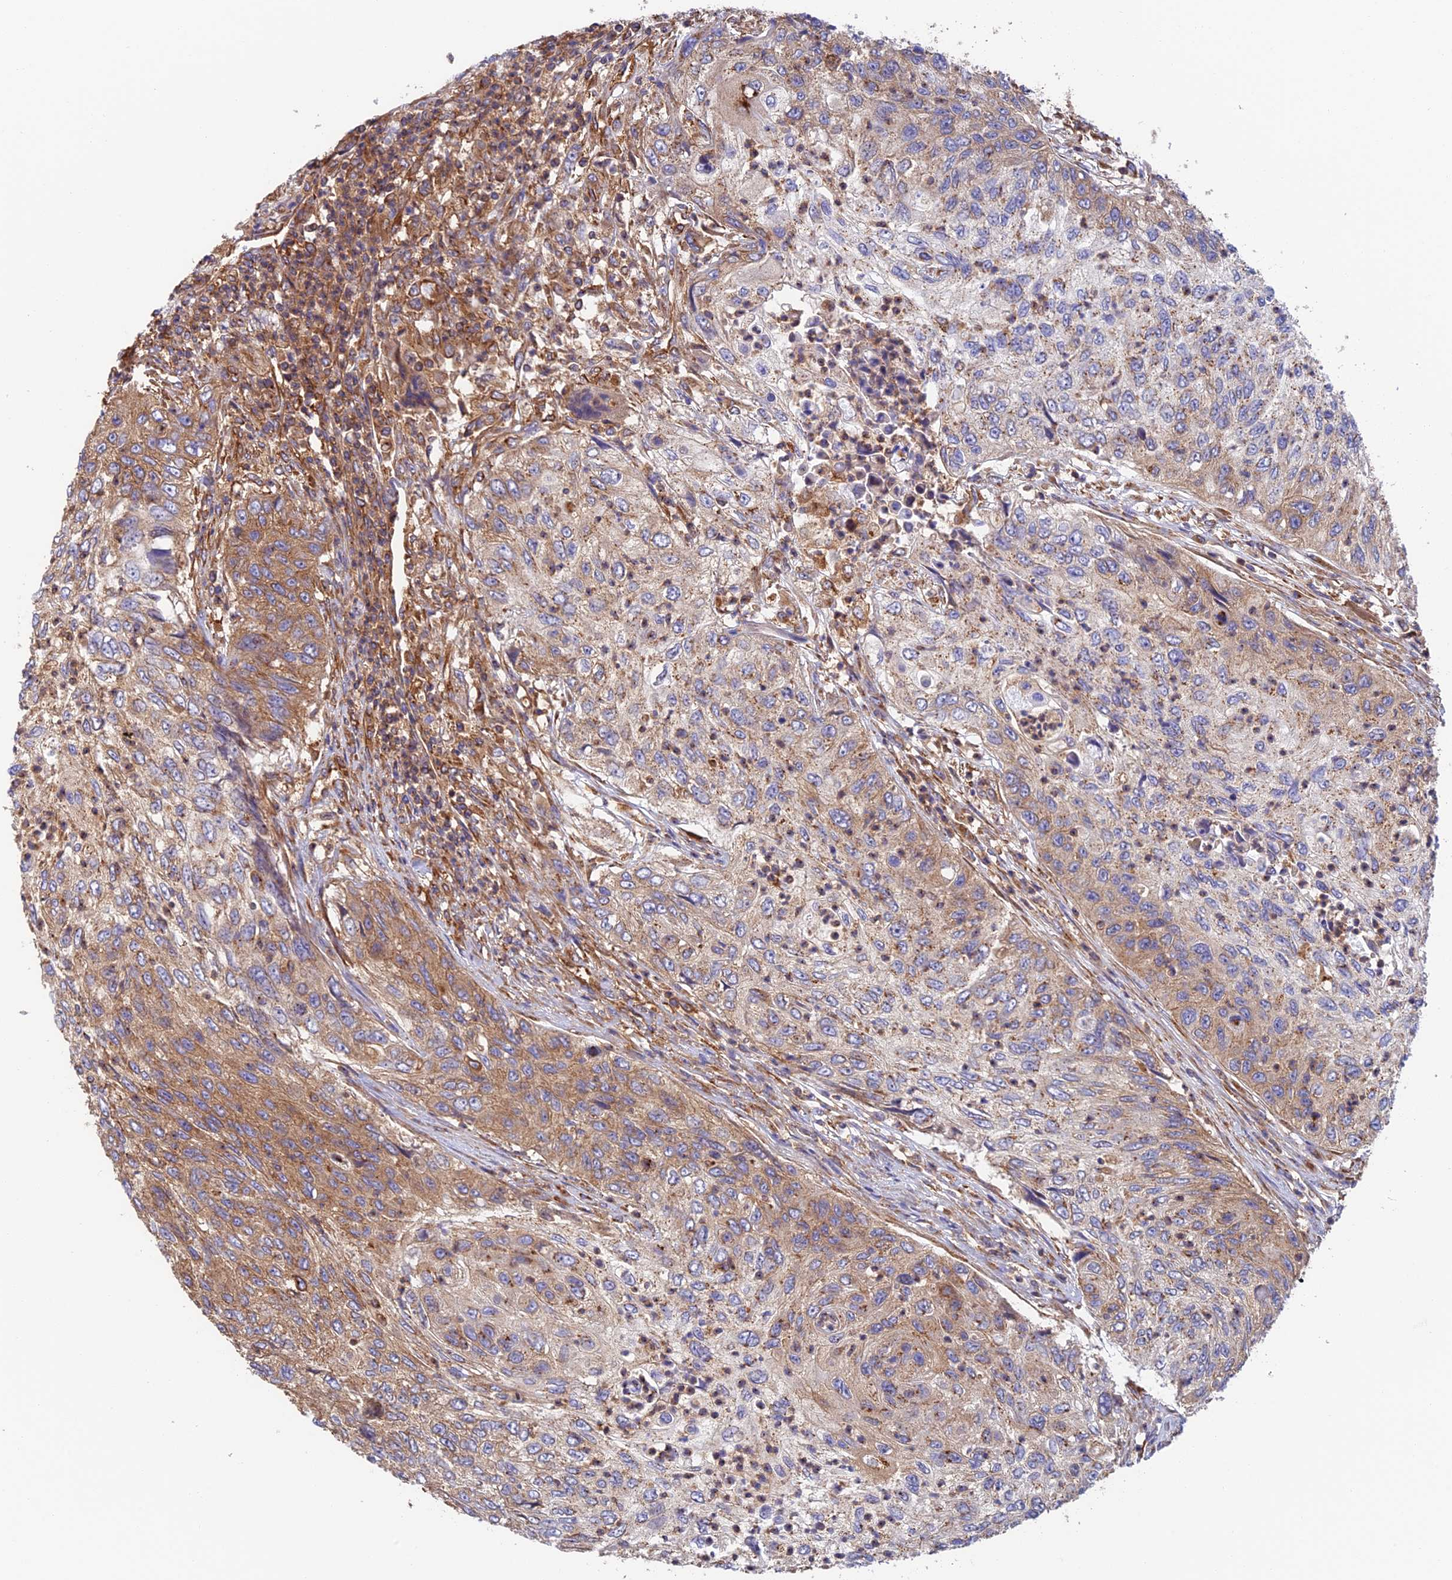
{"staining": {"intensity": "moderate", "quantity": "25%-75%", "location": "cytoplasmic/membranous"}, "tissue": "urothelial cancer", "cell_type": "Tumor cells", "image_type": "cancer", "snomed": [{"axis": "morphology", "description": "Urothelial carcinoma, High grade"}, {"axis": "topography", "description": "Urinary bladder"}], "caption": "The image reveals a brown stain indicating the presence of a protein in the cytoplasmic/membranous of tumor cells in urothelial cancer.", "gene": "DCTN2", "patient": {"sex": "female", "age": 60}}